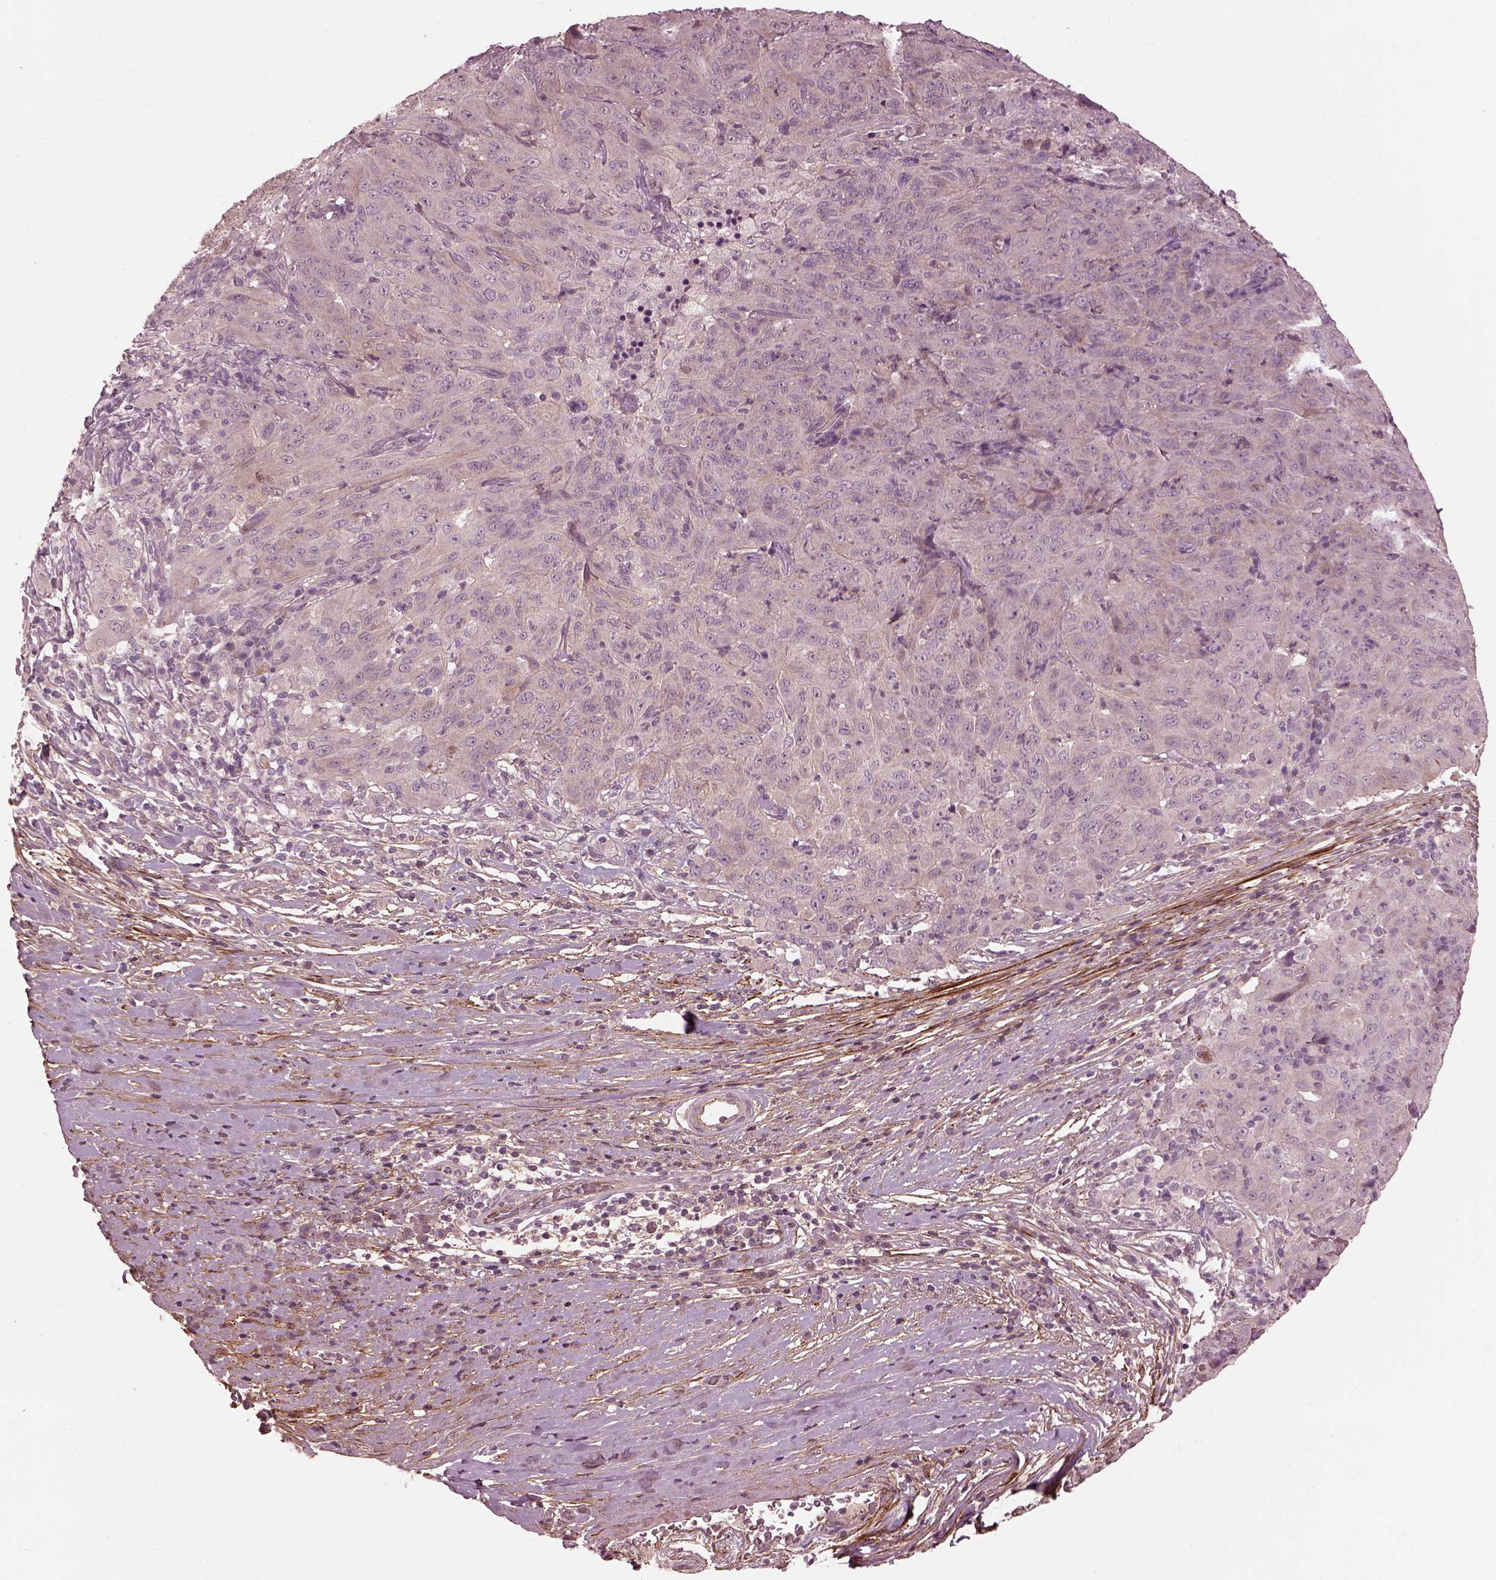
{"staining": {"intensity": "negative", "quantity": "none", "location": "none"}, "tissue": "pancreatic cancer", "cell_type": "Tumor cells", "image_type": "cancer", "snomed": [{"axis": "morphology", "description": "Adenocarcinoma, NOS"}, {"axis": "topography", "description": "Pancreas"}], "caption": "Immunohistochemistry of pancreatic cancer exhibits no staining in tumor cells.", "gene": "EFEMP1", "patient": {"sex": "male", "age": 63}}